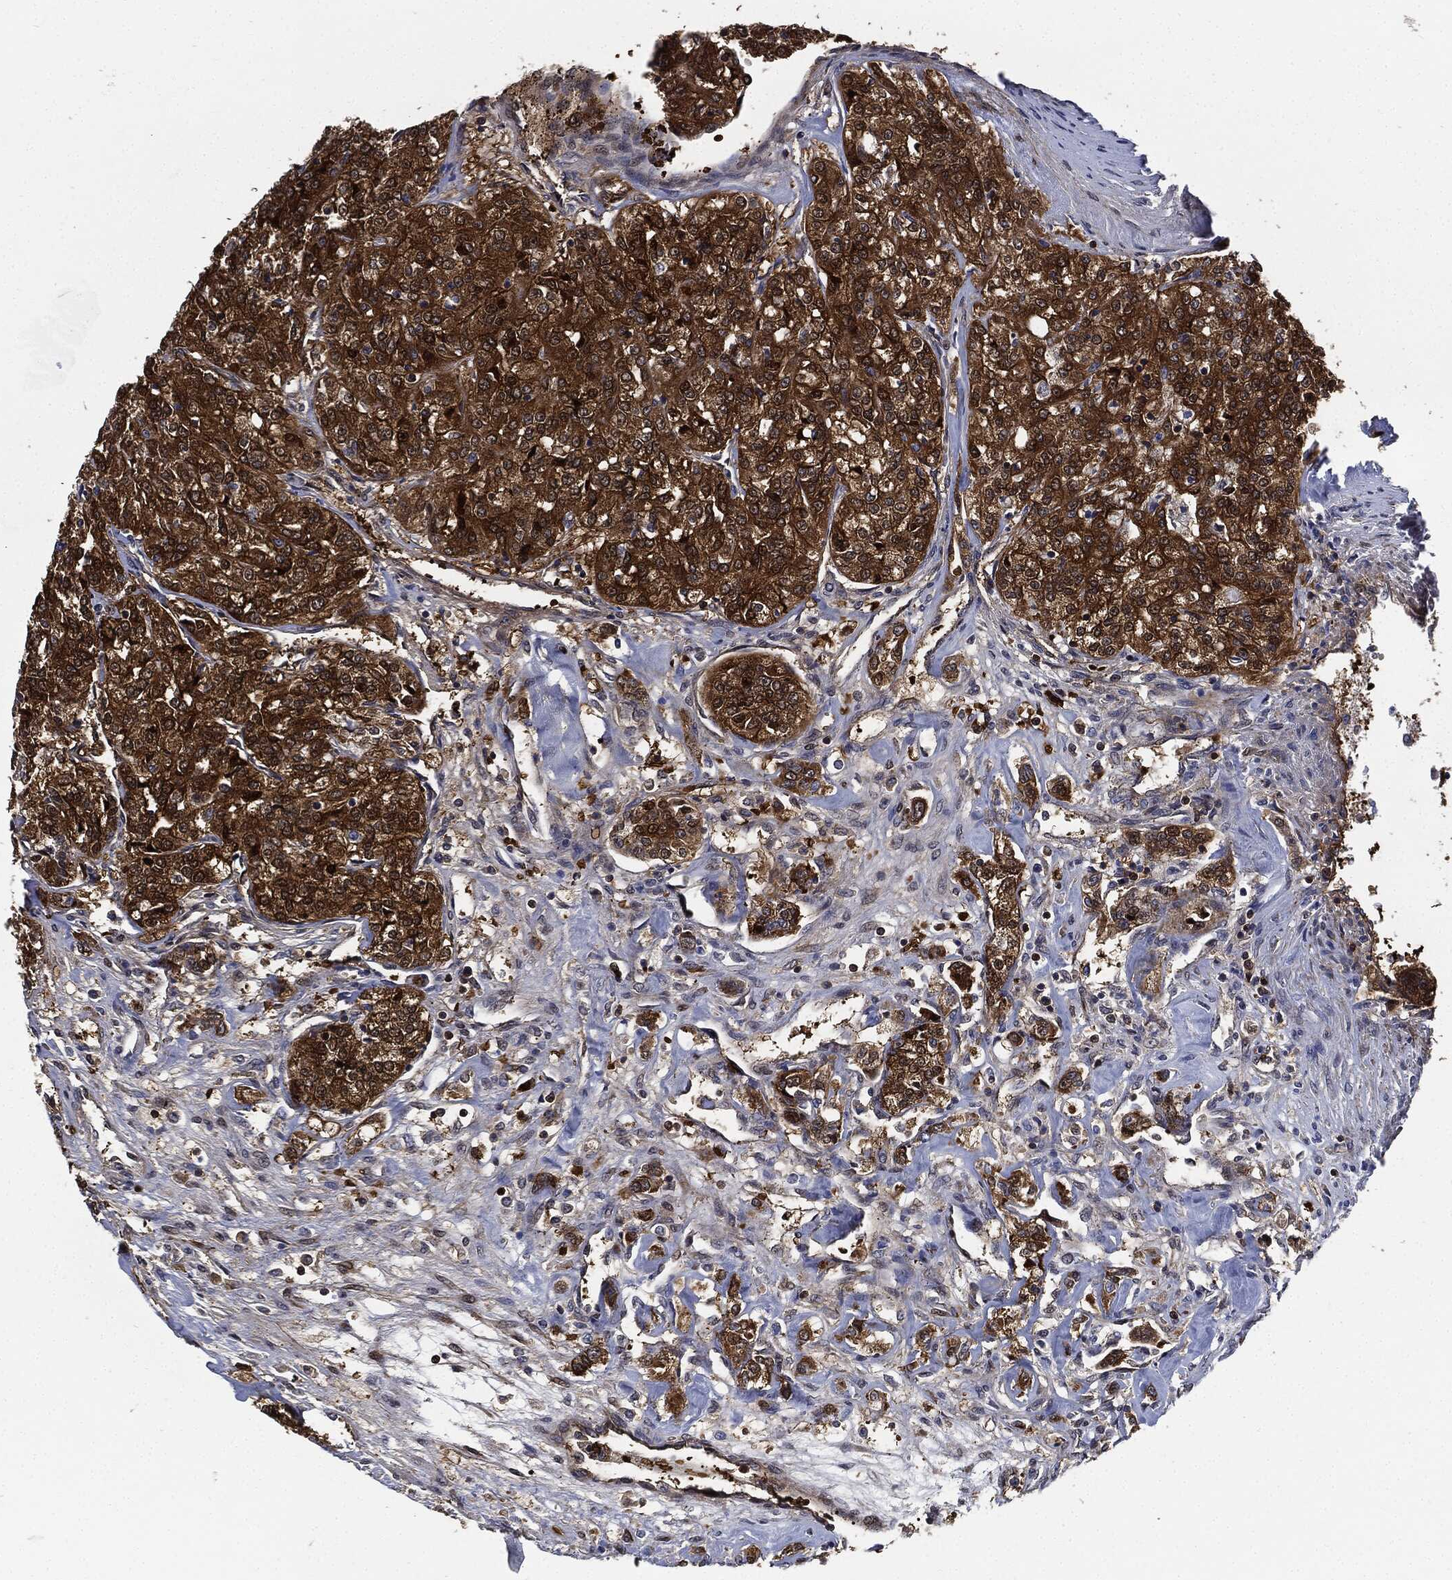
{"staining": {"intensity": "strong", "quantity": "<25%", "location": "cytoplasmic/membranous"}, "tissue": "renal cancer", "cell_type": "Tumor cells", "image_type": "cancer", "snomed": [{"axis": "morphology", "description": "Adenocarcinoma, NOS"}, {"axis": "topography", "description": "Kidney"}], "caption": "Immunohistochemistry (DAB) staining of renal cancer exhibits strong cytoplasmic/membranous protein staining in about <25% of tumor cells.", "gene": "PRDX2", "patient": {"sex": "female", "age": 63}}